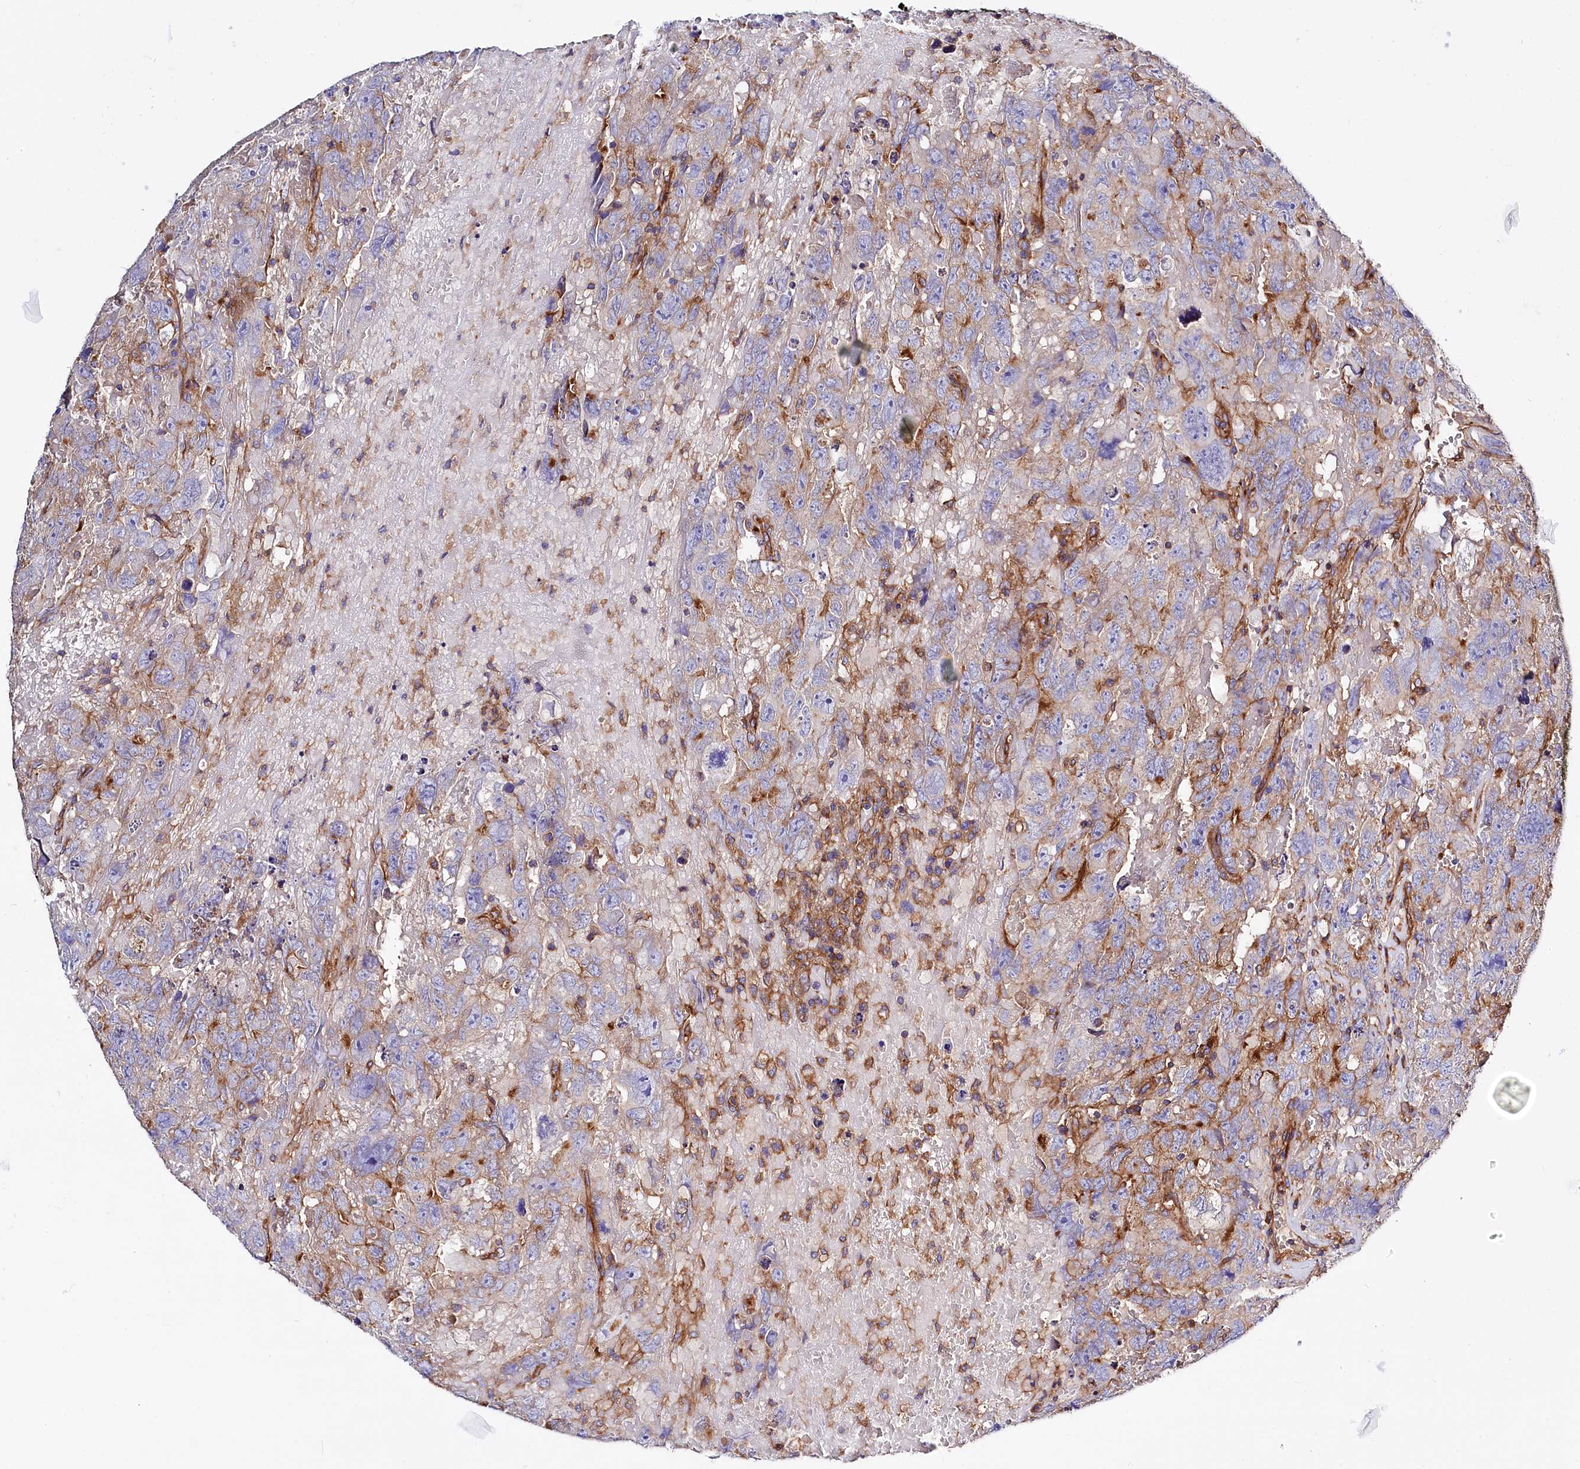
{"staining": {"intensity": "moderate", "quantity": "25%-75%", "location": "cytoplasmic/membranous"}, "tissue": "testis cancer", "cell_type": "Tumor cells", "image_type": "cancer", "snomed": [{"axis": "morphology", "description": "Carcinoma, Embryonal, NOS"}, {"axis": "topography", "description": "Testis"}], "caption": "Immunohistochemistry (IHC) staining of testis cancer, which displays medium levels of moderate cytoplasmic/membranous expression in approximately 25%-75% of tumor cells indicating moderate cytoplasmic/membranous protein expression. The staining was performed using DAB (brown) for protein detection and nuclei were counterstained in hematoxylin (blue).", "gene": "ANO6", "patient": {"sex": "male", "age": 45}}